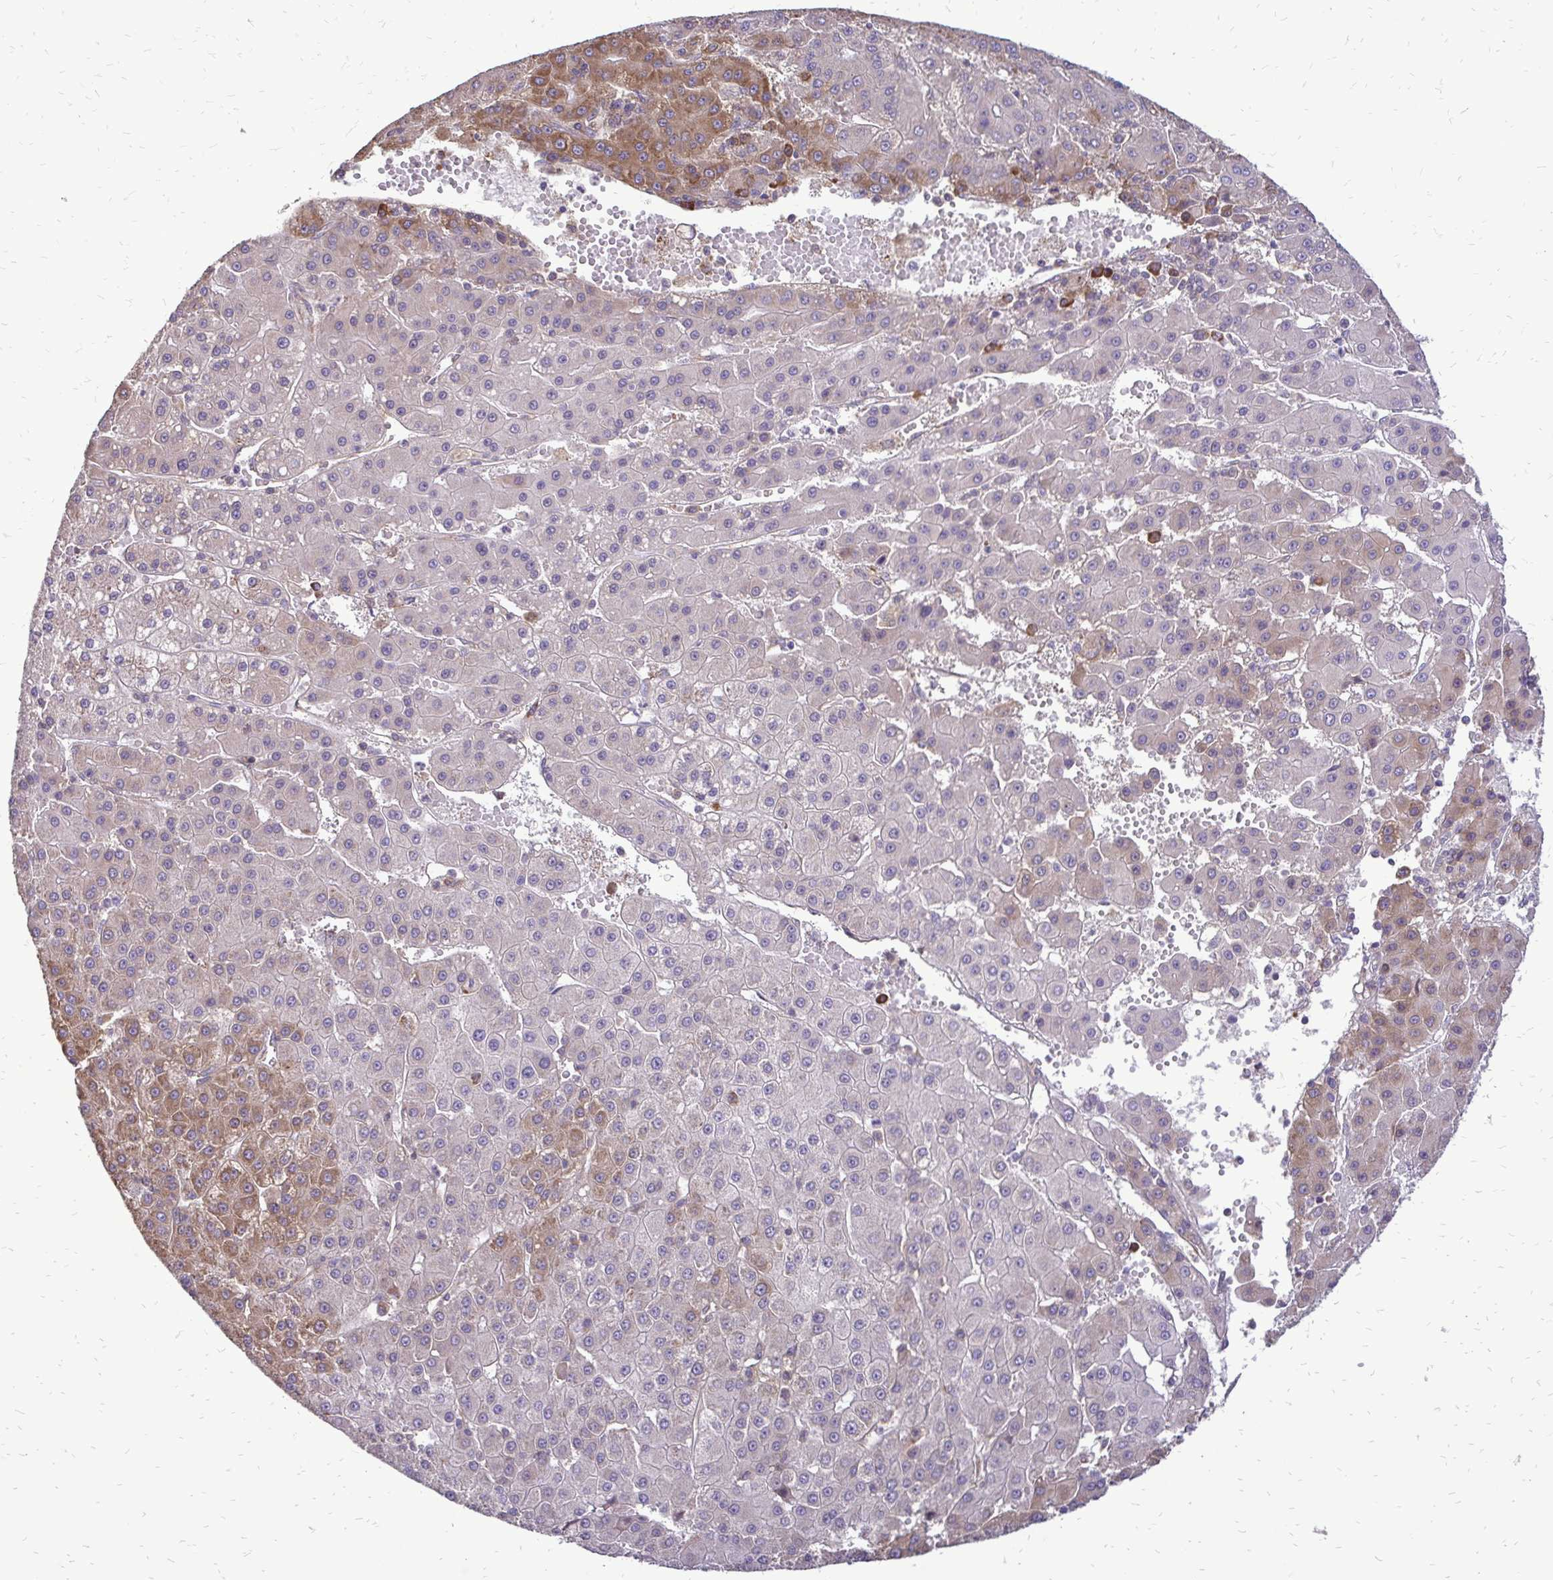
{"staining": {"intensity": "moderate", "quantity": "<25%", "location": "cytoplasmic/membranous"}, "tissue": "liver cancer", "cell_type": "Tumor cells", "image_type": "cancer", "snomed": [{"axis": "morphology", "description": "Carcinoma, Hepatocellular, NOS"}, {"axis": "topography", "description": "Liver"}], "caption": "High-magnification brightfield microscopy of liver hepatocellular carcinoma stained with DAB (brown) and counterstained with hematoxylin (blue). tumor cells exhibit moderate cytoplasmic/membranous staining is seen in about<25% of cells.", "gene": "RPS3", "patient": {"sex": "male", "age": 76}}